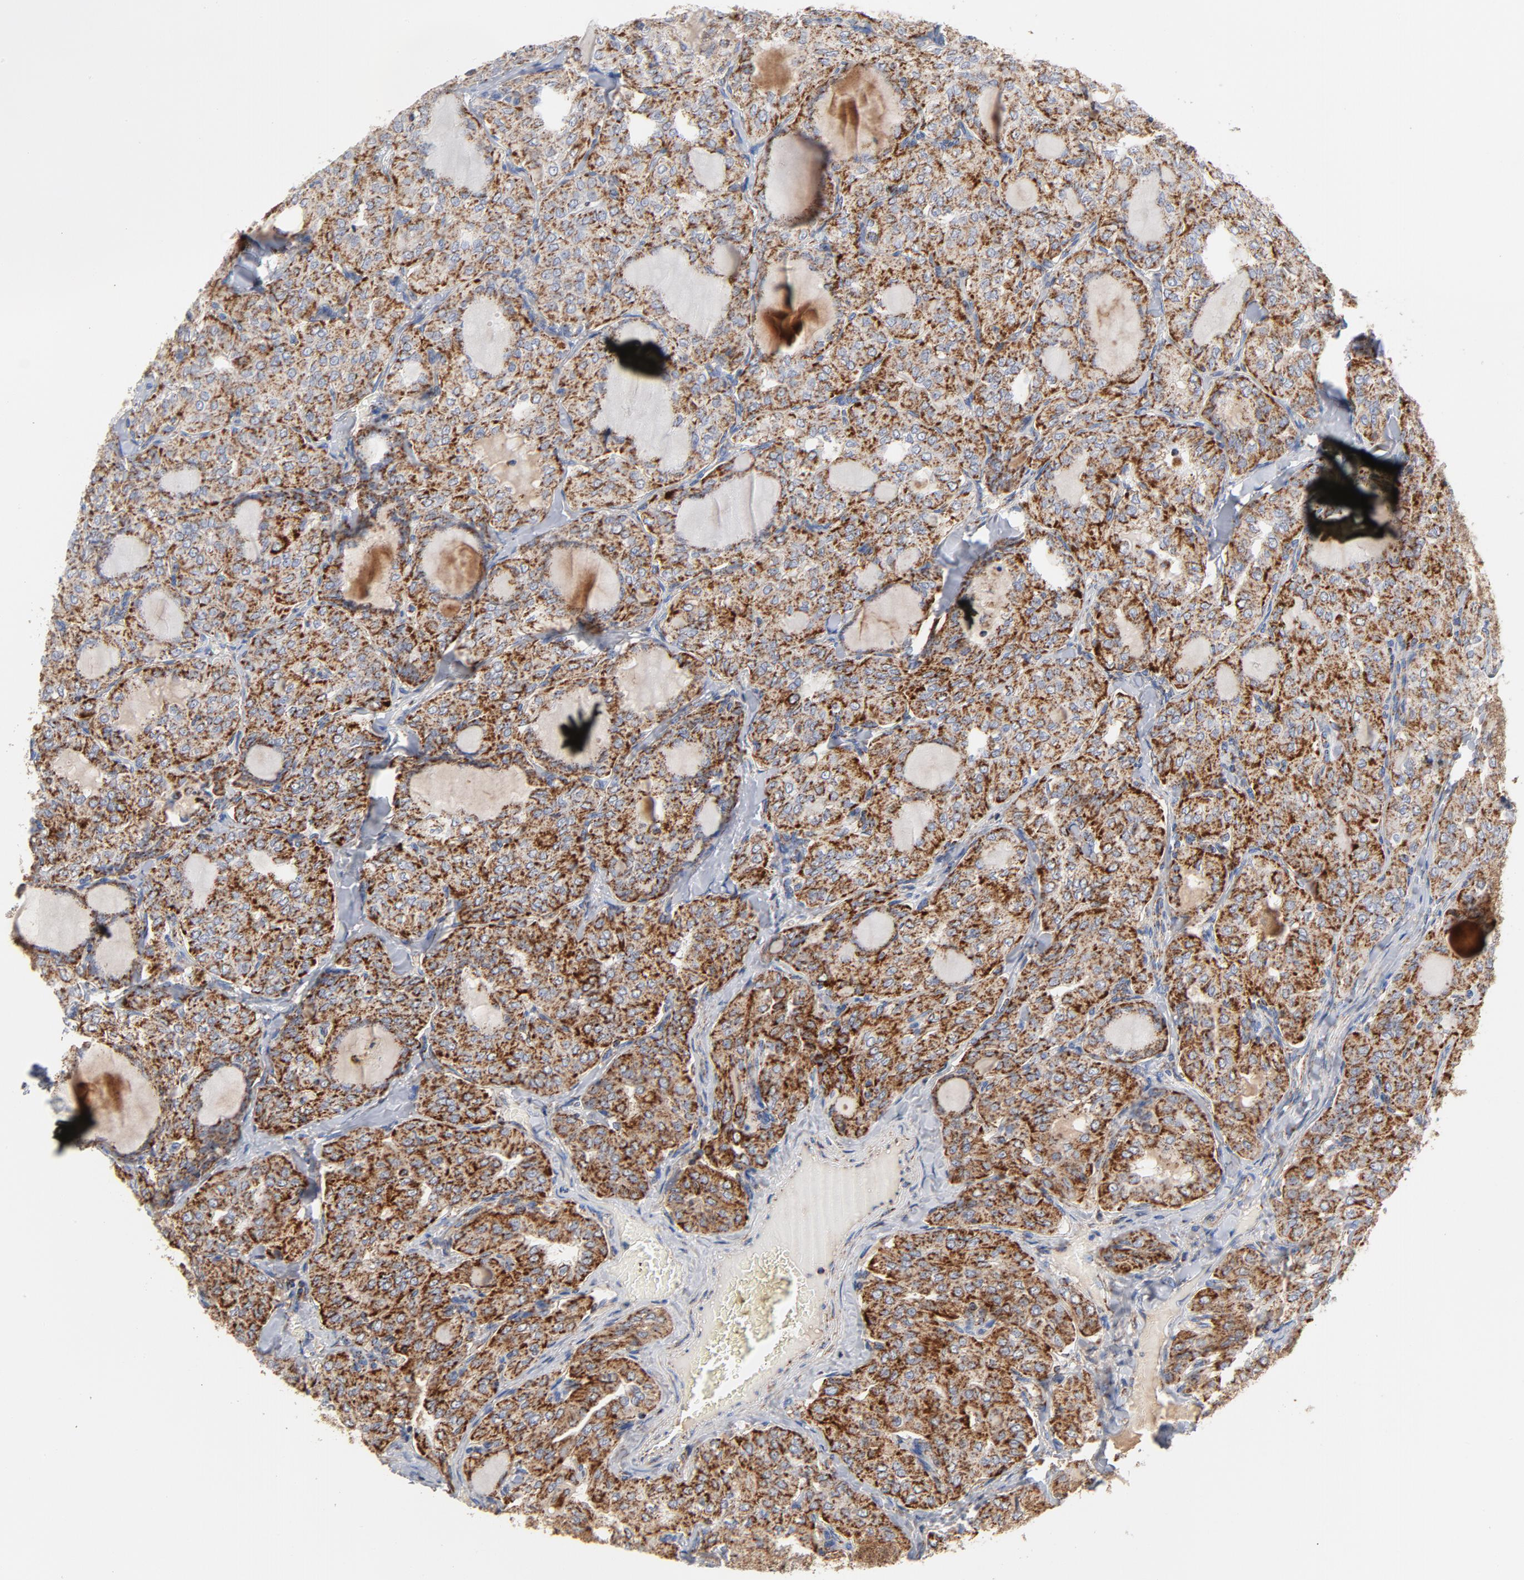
{"staining": {"intensity": "strong", "quantity": ">75%", "location": "cytoplasmic/membranous"}, "tissue": "thyroid cancer", "cell_type": "Tumor cells", "image_type": "cancer", "snomed": [{"axis": "morphology", "description": "Papillary adenocarcinoma, NOS"}, {"axis": "topography", "description": "Thyroid gland"}], "caption": "Human thyroid cancer stained for a protein (brown) displays strong cytoplasmic/membranous positive positivity in approximately >75% of tumor cells.", "gene": "DIABLO", "patient": {"sex": "male", "age": 20}}